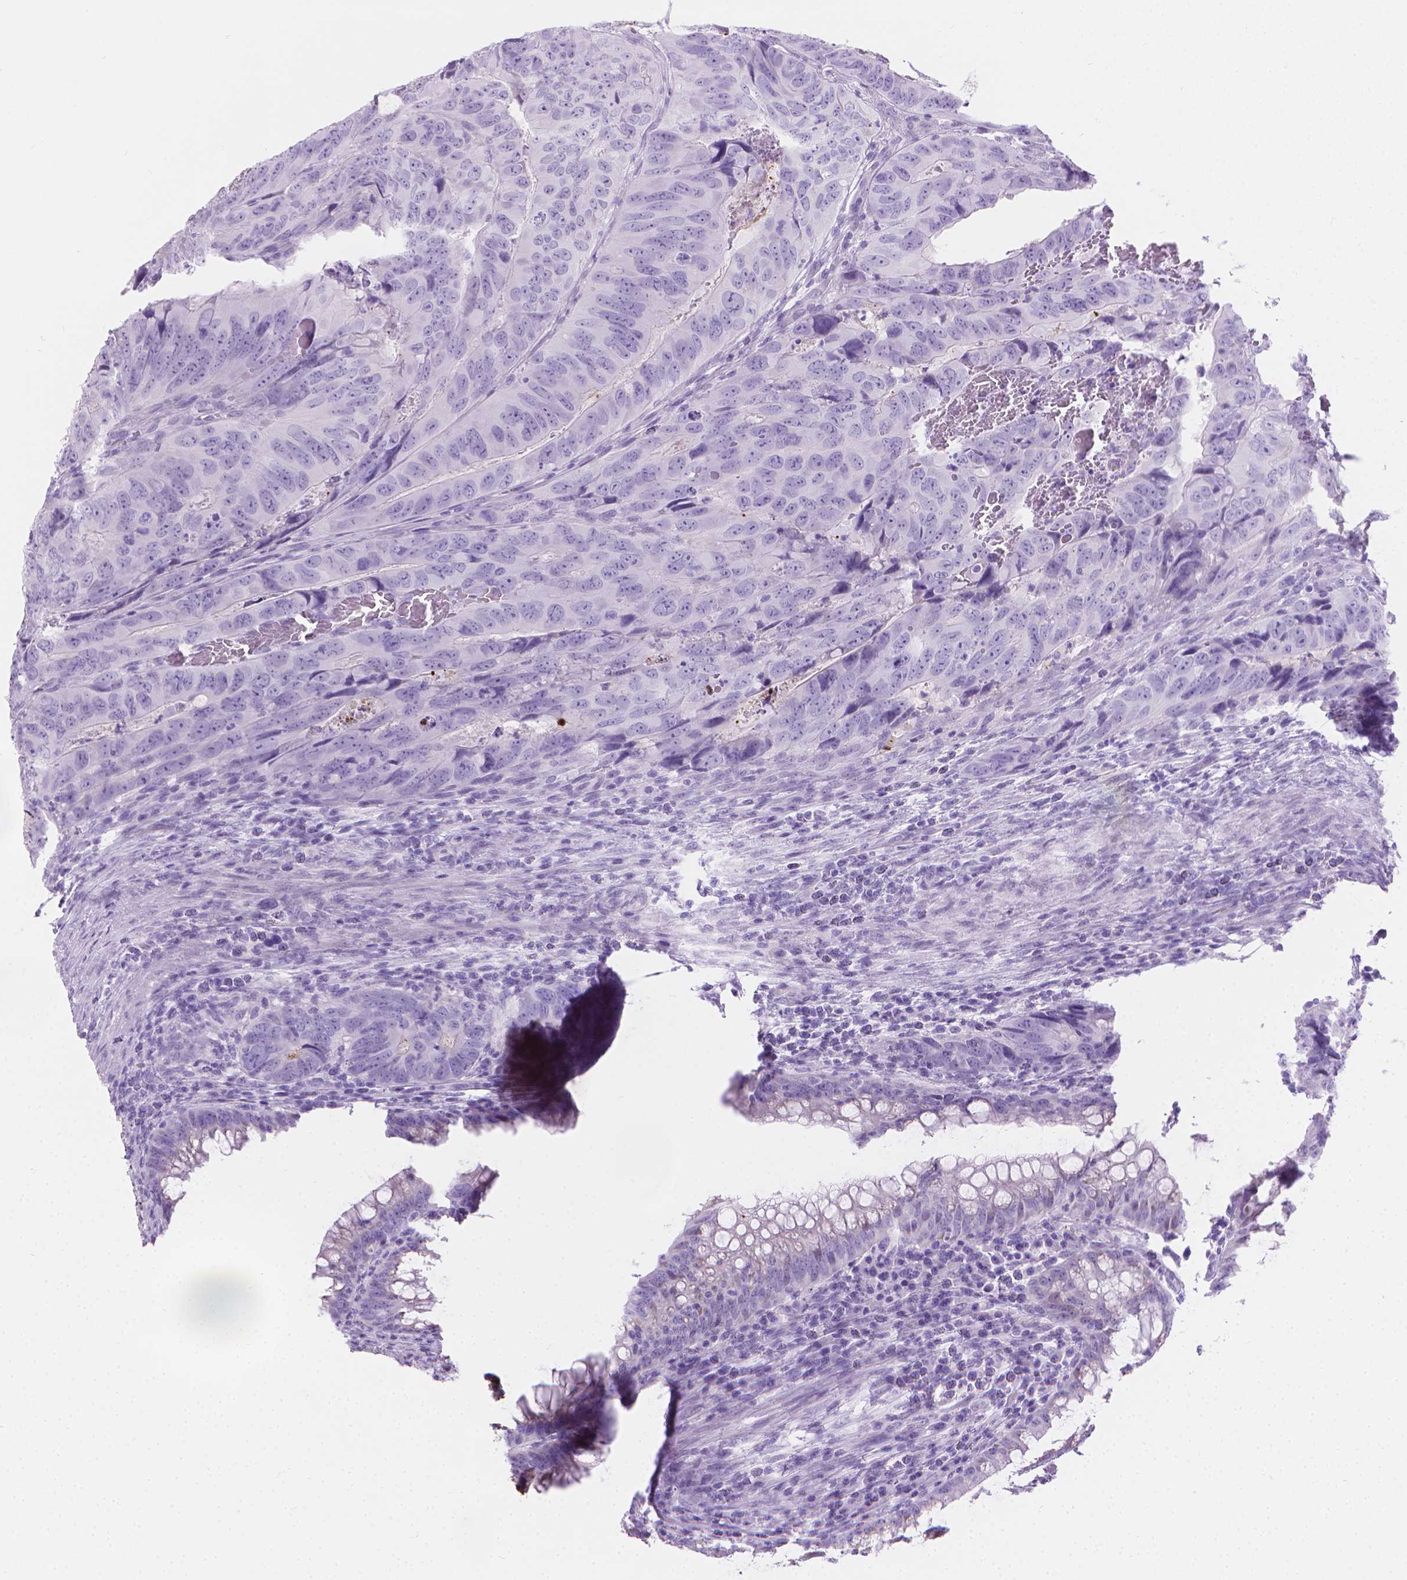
{"staining": {"intensity": "negative", "quantity": "none", "location": "none"}, "tissue": "colorectal cancer", "cell_type": "Tumor cells", "image_type": "cancer", "snomed": [{"axis": "morphology", "description": "Adenocarcinoma, NOS"}, {"axis": "topography", "description": "Colon"}], "caption": "DAB immunohistochemical staining of colorectal adenocarcinoma demonstrates no significant expression in tumor cells.", "gene": "CFAP52", "patient": {"sex": "male", "age": 79}}